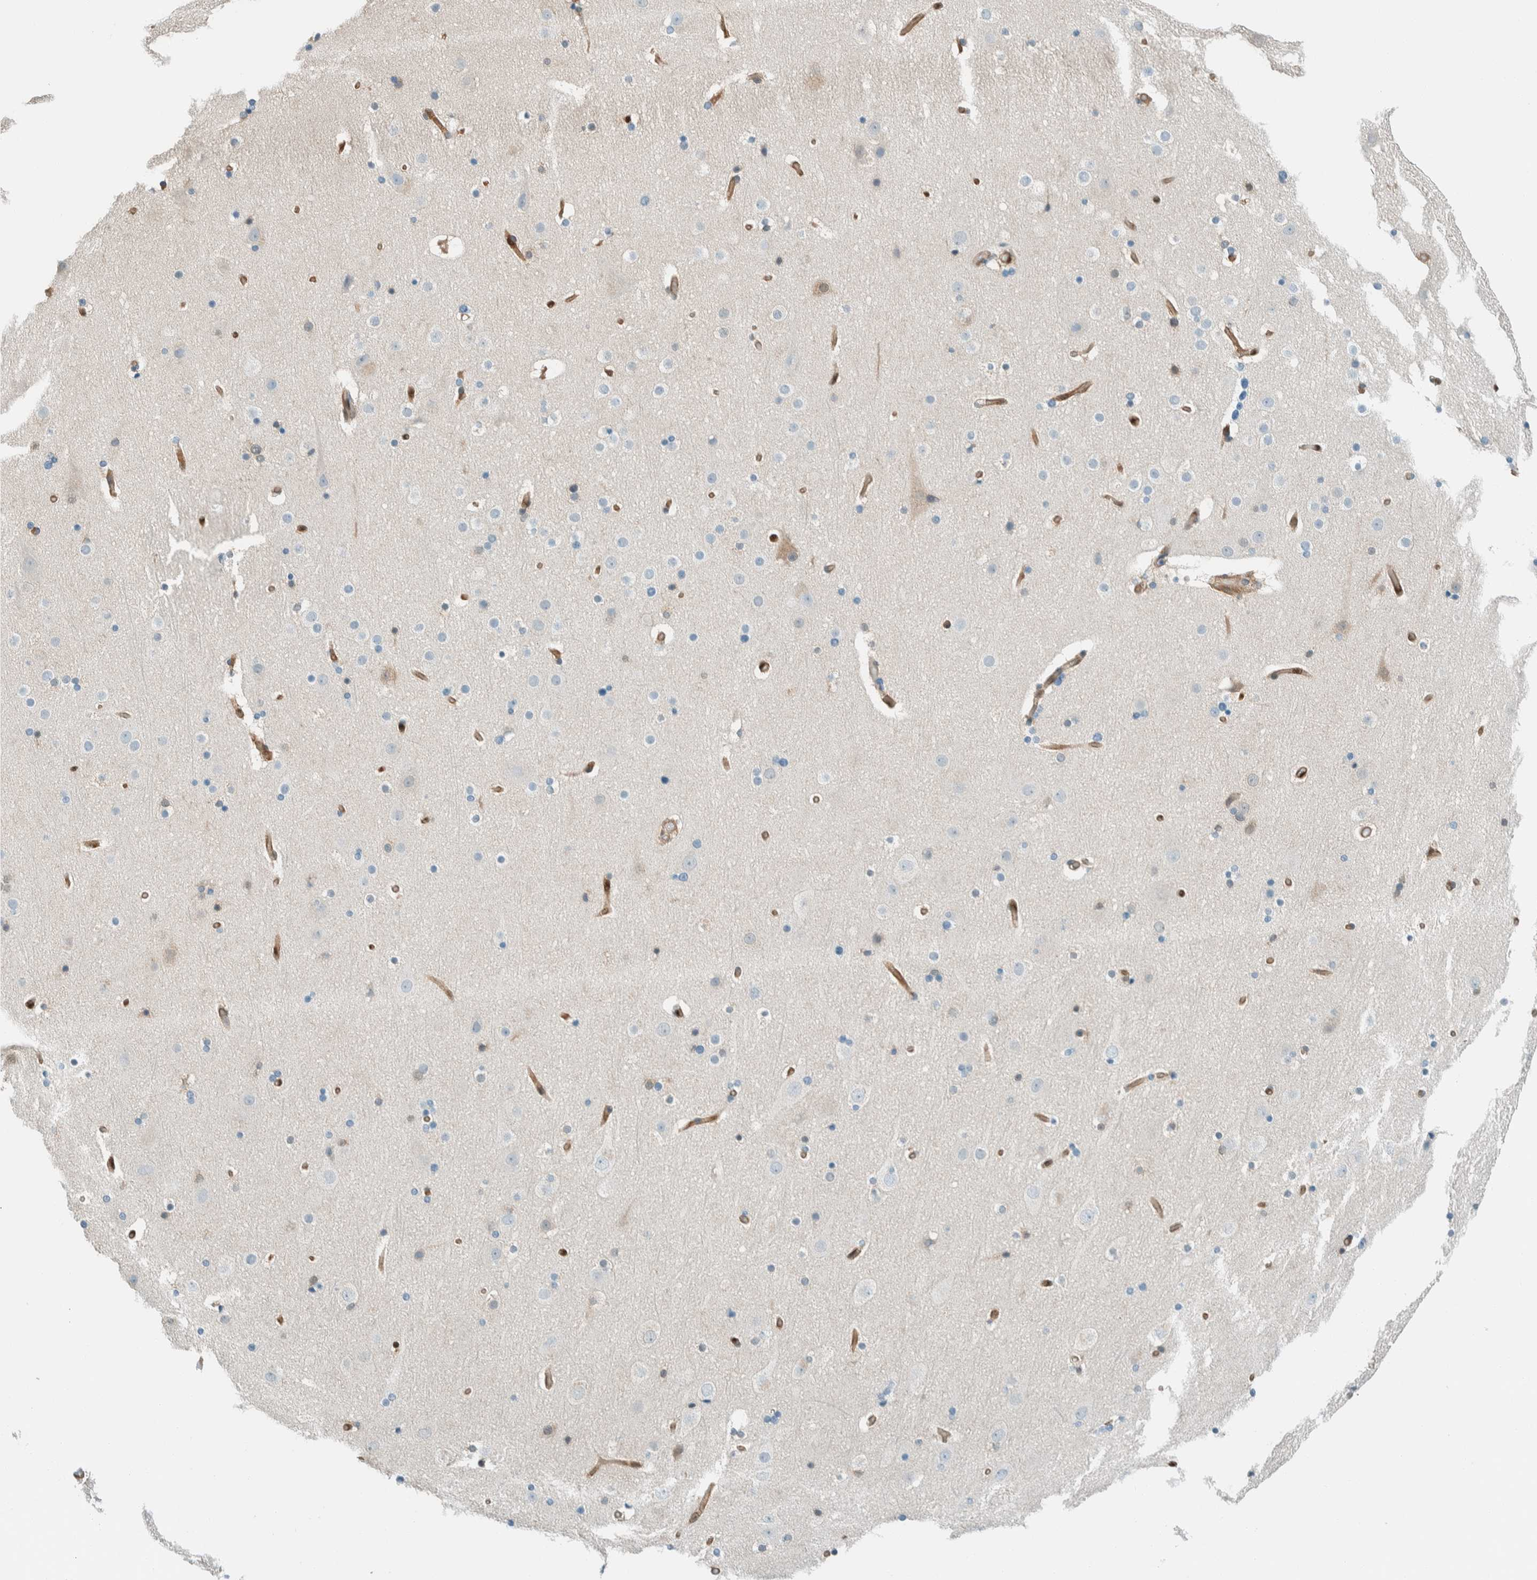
{"staining": {"intensity": "moderate", "quantity": ">75%", "location": "cytoplasmic/membranous,nuclear"}, "tissue": "cerebral cortex", "cell_type": "Endothelial cells", "image_type": "normal", "snomed": [{"axis": "morphology", "description": "Normal tissue, NOS"}, {"axis": "topography", "description": "Cerebral cortex"}], "caption": "Cerebral cortex stained with immunohistochemistry displays moderate cytoplasmic/membranous,nuclear expression in about >75% of endothelial cells.", "gene": "NXN", "patient": {"sex": "male", "age": 57}}